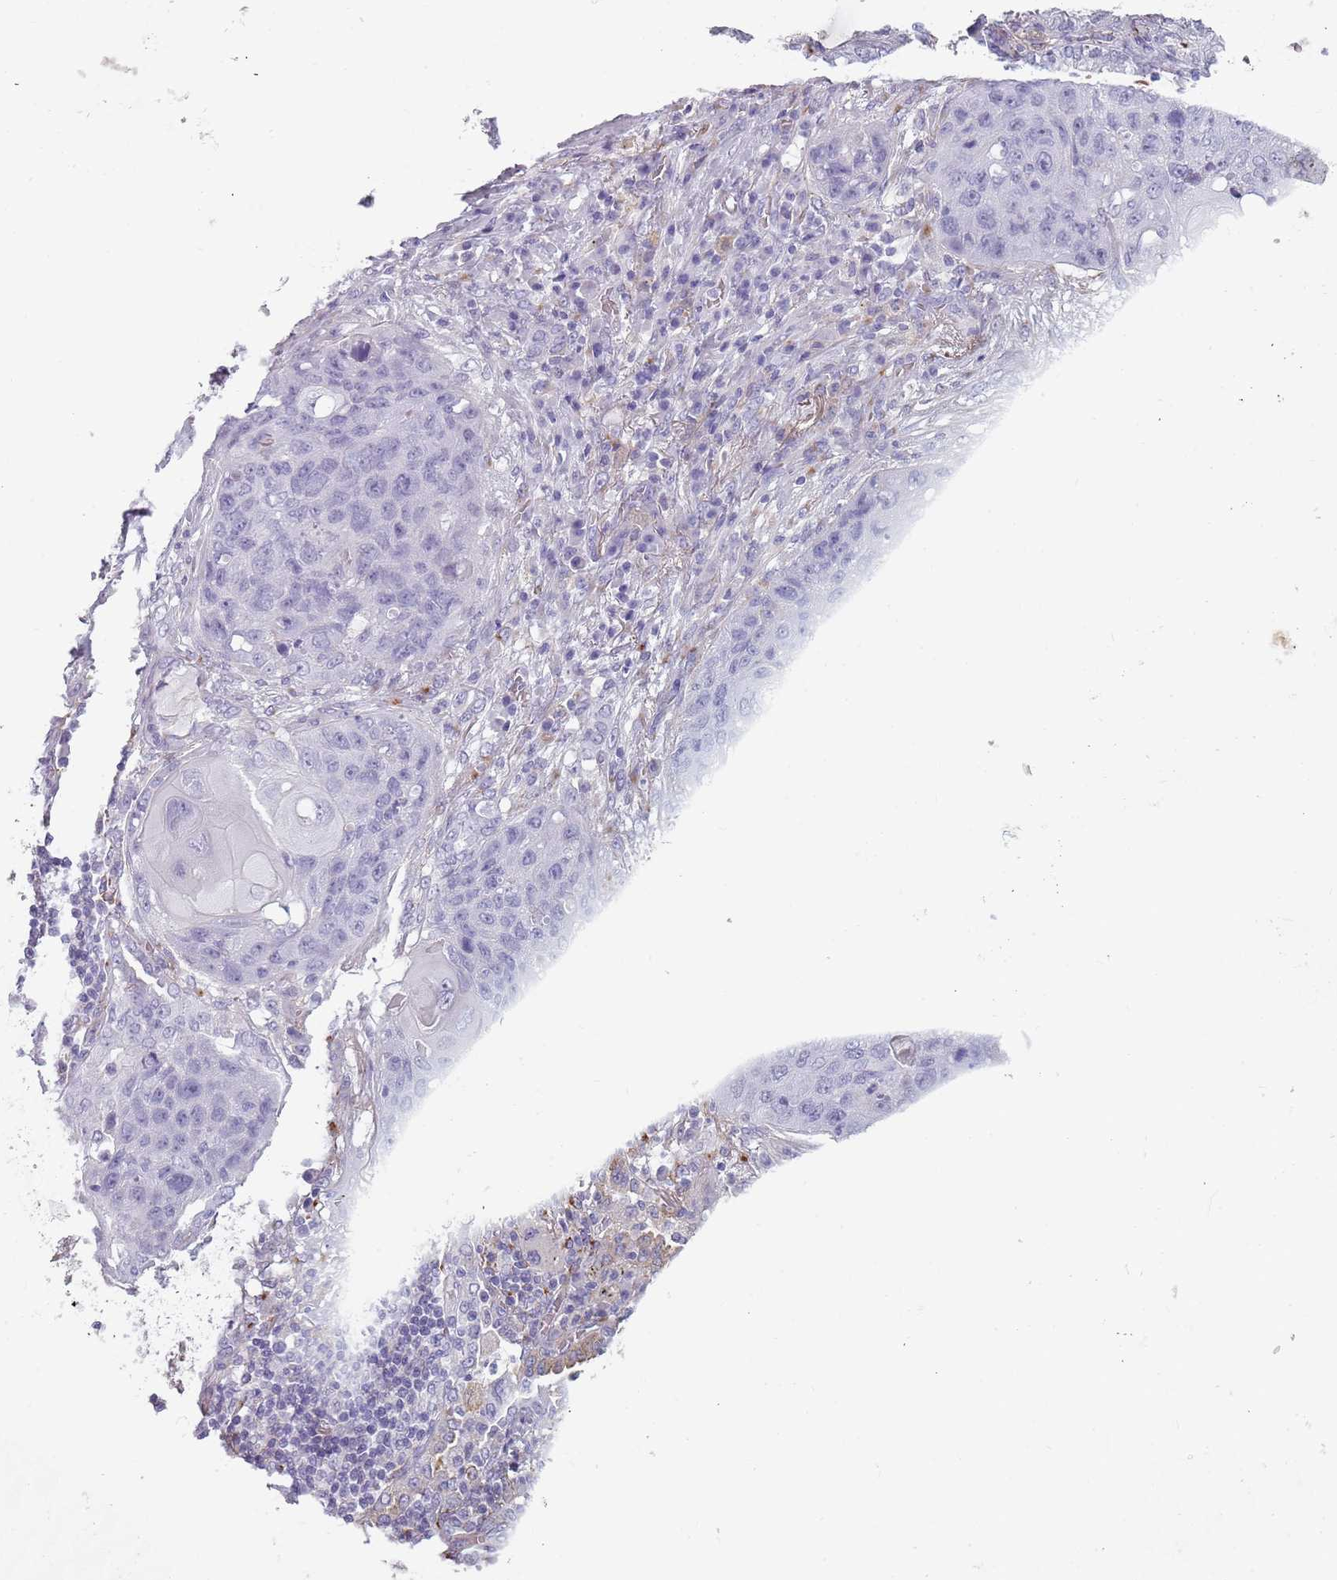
{"staining": {"intensity": "negative", "quantity": "none", "location": "none"}, "tissue": "lung cancer", "cell_type": "Tumor cells", "image_type": "cancer", "snomed": [{"axis": "morphology", "description": "Squamous cell carcinoma, NOS"}, {"axis": "topography", "description": "Lung"}], "caption": "Tumor cells are negative for brown protein staining in lung squamous cell carcinoma. (DAB IHC visualized using brightfield microscopy, high magnification).", "gene": "COLEC12", "patient": {"sex": "female", "age": 63}}